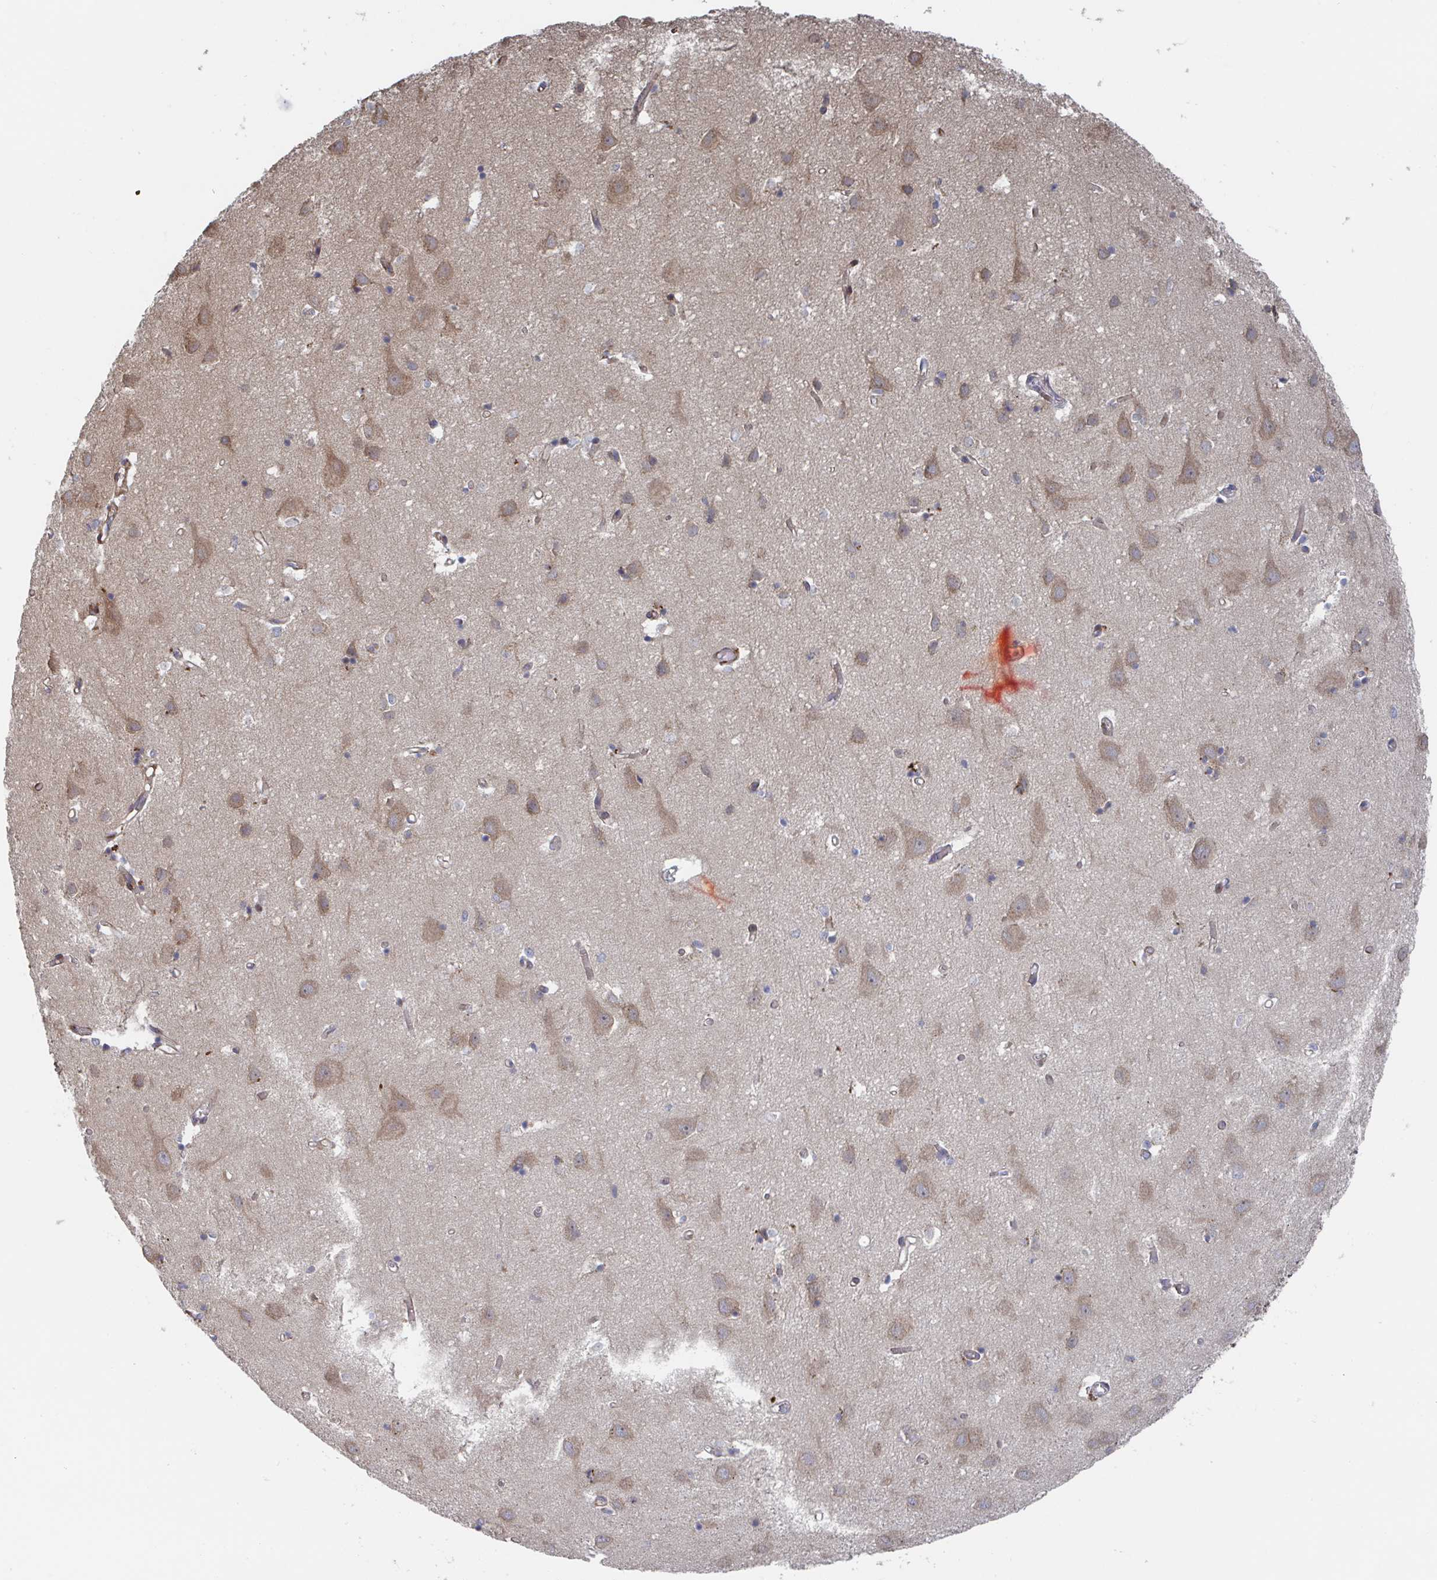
{"staining": {"intensity": "moderate", "quantity": "25%-75%", "location": "cytoplasmic/membranous"}, "tissue": "cerebral cortex", "cell_type": "Endothelial cells", "image_type": "normal", "snomed": [{"axis": "morphology", "description": "Normal tissue, NOS"}, {"axis": "topography", "description": "Cerebral cortex"}], "caption": "High-power microscopy captured an immunohistochemistry (IHC) image of benign cerebral cortex, revealing moderate cytoplasmic/membranous positivity in approximately 25%-75% of endothelial cells.", "gene": "DVL3", "patient": {"sex": "male", "age": 70}}